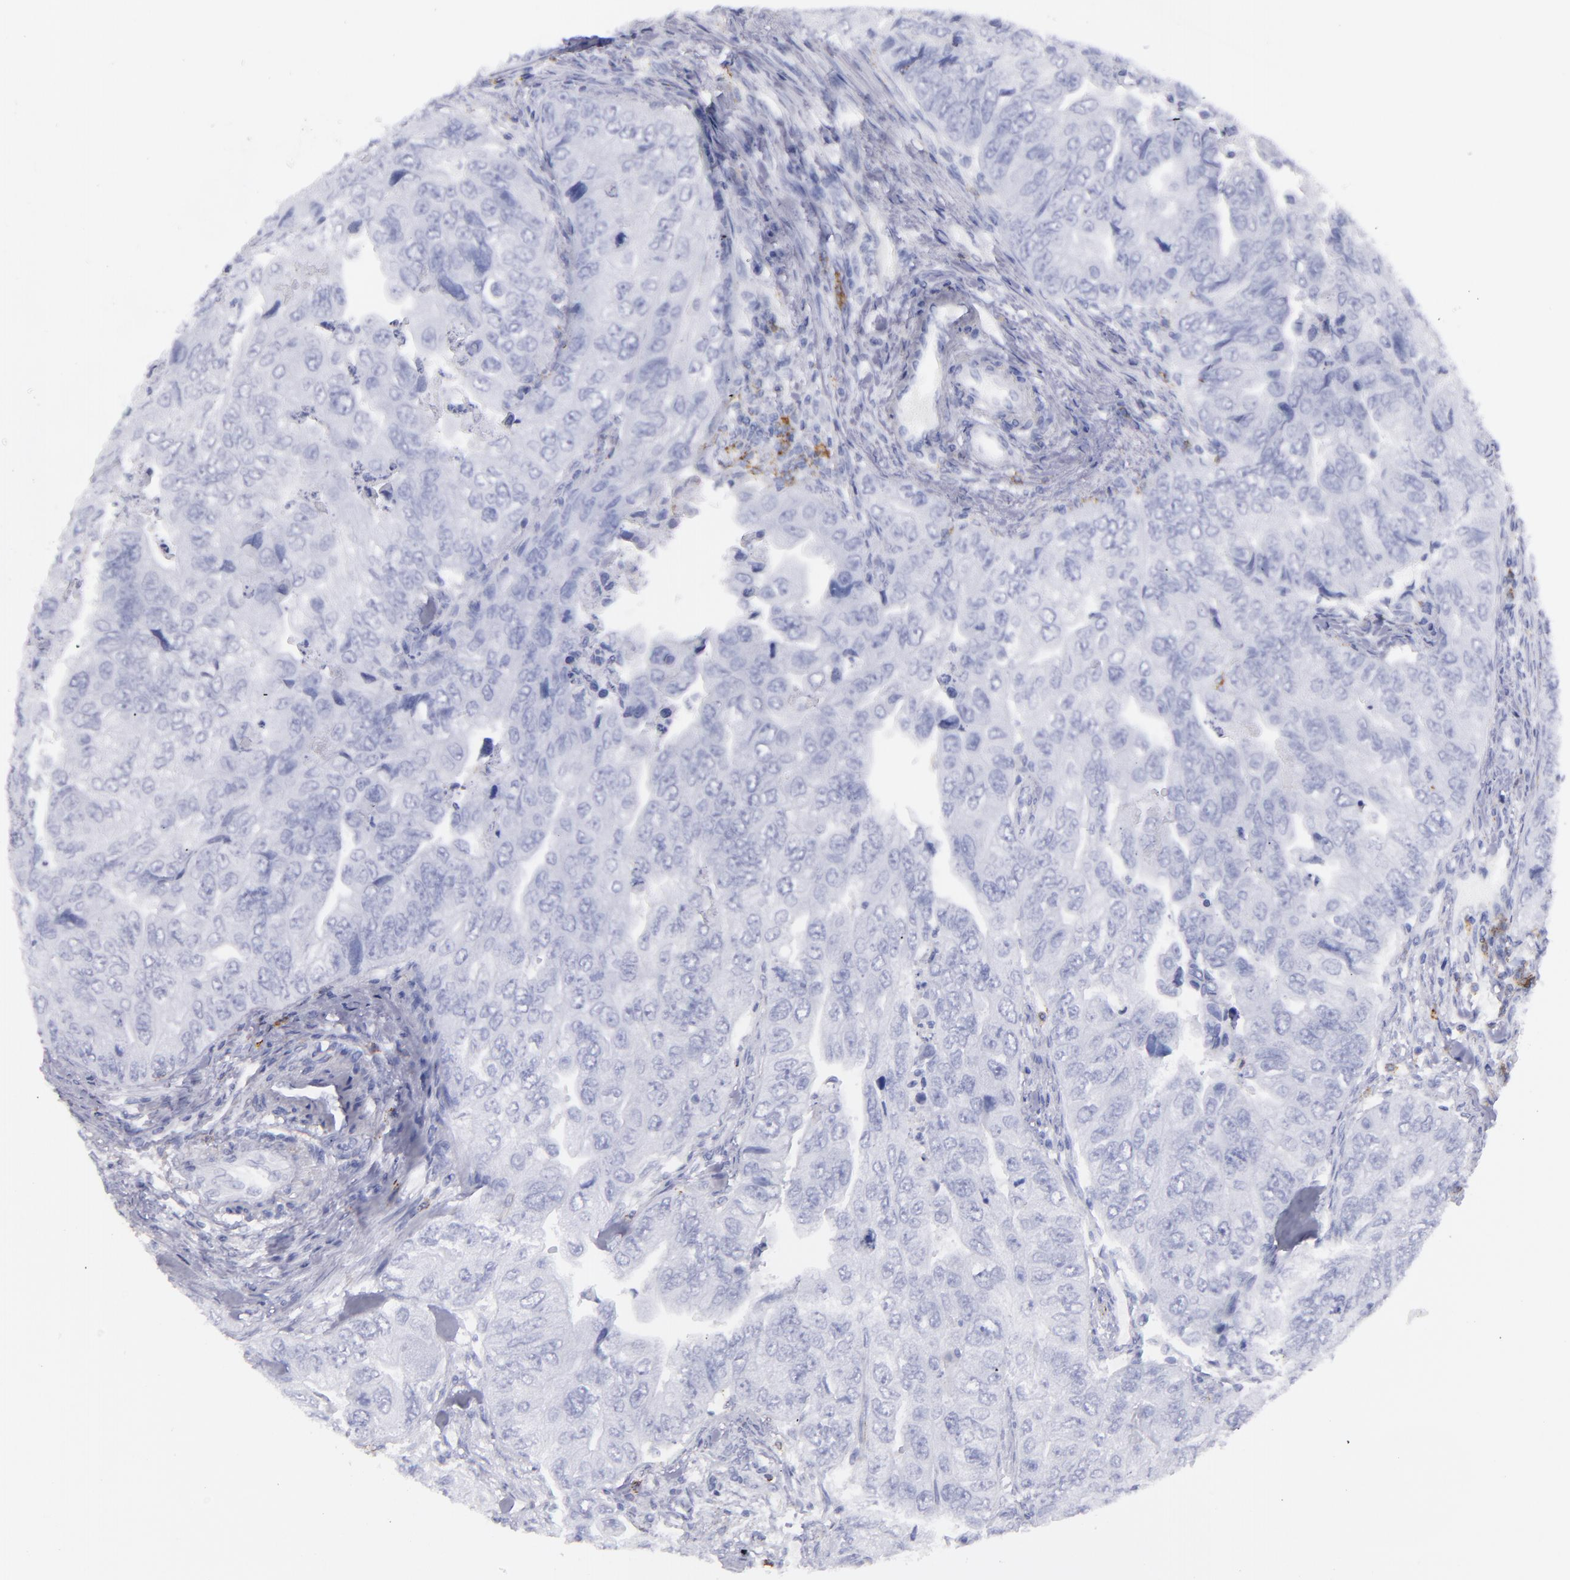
{"staining": {"intensity": "negative", "quantity": "none", "location": "none"}, "tissue": "colorectal cancer", "cell_type": "Tumor cells", "image_type": "cancer", "snomed": [{"axis": "morphology", "description": "Adenocarcinoma, NOS"}, {"axis": "topography", "description": "Colon"}], "caption": "This is a photomicrograph of IHC staining of colorectal adenocarcinoma, which shows no staining in tumor cells.", "gene": "SELPLG", "patient": {"sex": "female", "age": 11}}